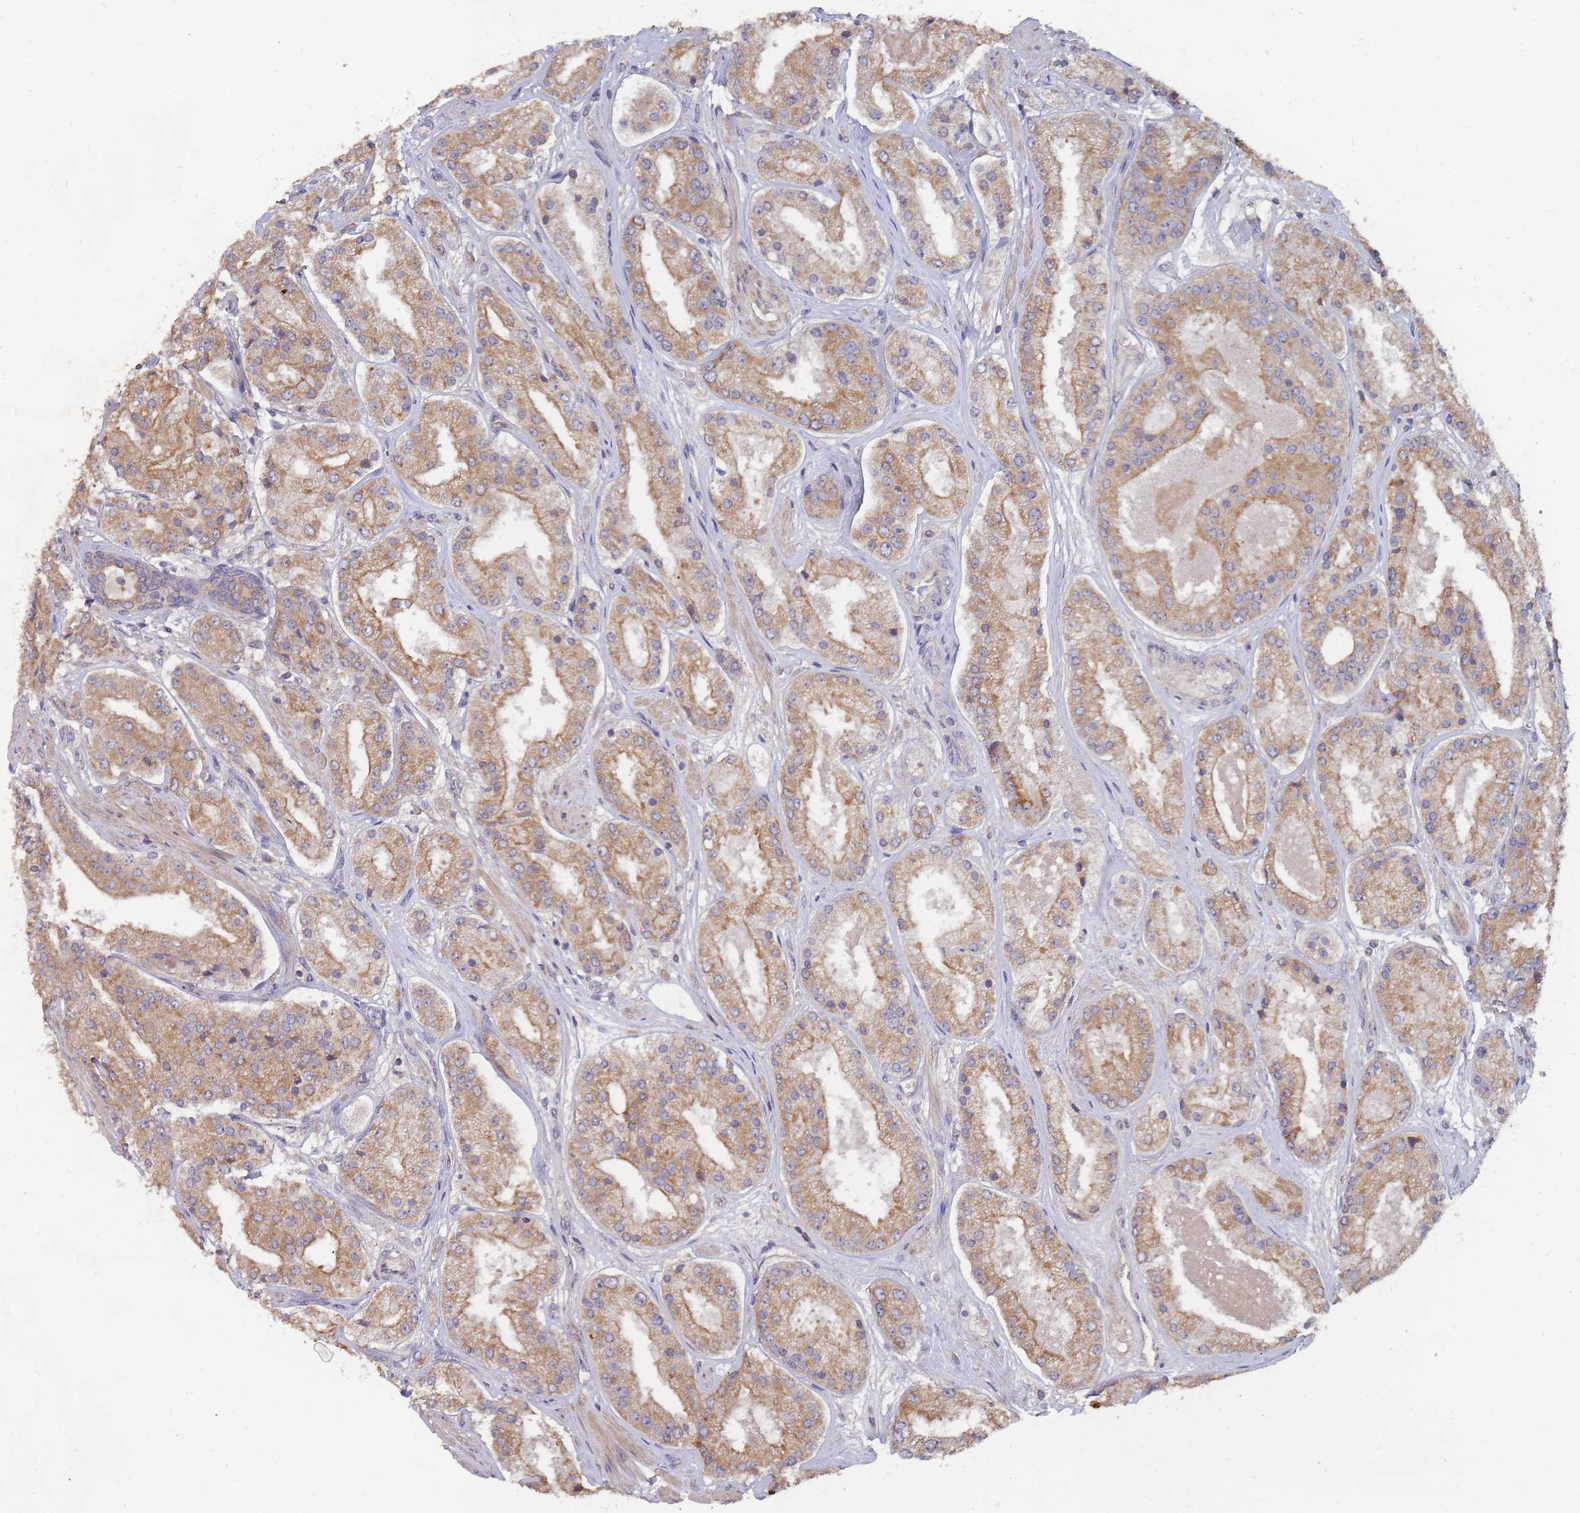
{"staining": {"intensity": "moderate", "quantity": ">75%", "location": "cytoplasmic/membranous"}, "tissue": "prostate cancer", "cell_type": "Tumor cells", "image_type": "cancer", "snomed": [{"axis": "morphology", "description": "Adenocarcinoma, High grade"}, {"axis": "topography", "description": "Prostate"}], "caption": "Protein analysis of adenocarcinoma (high-grade) (prostate) tissue shows moderate cytoplasmic/membranous positivity in approximately >75% of tumor cells.", "gene": "SLC35F5", "patient": {"sex": "male", "age": 63}}